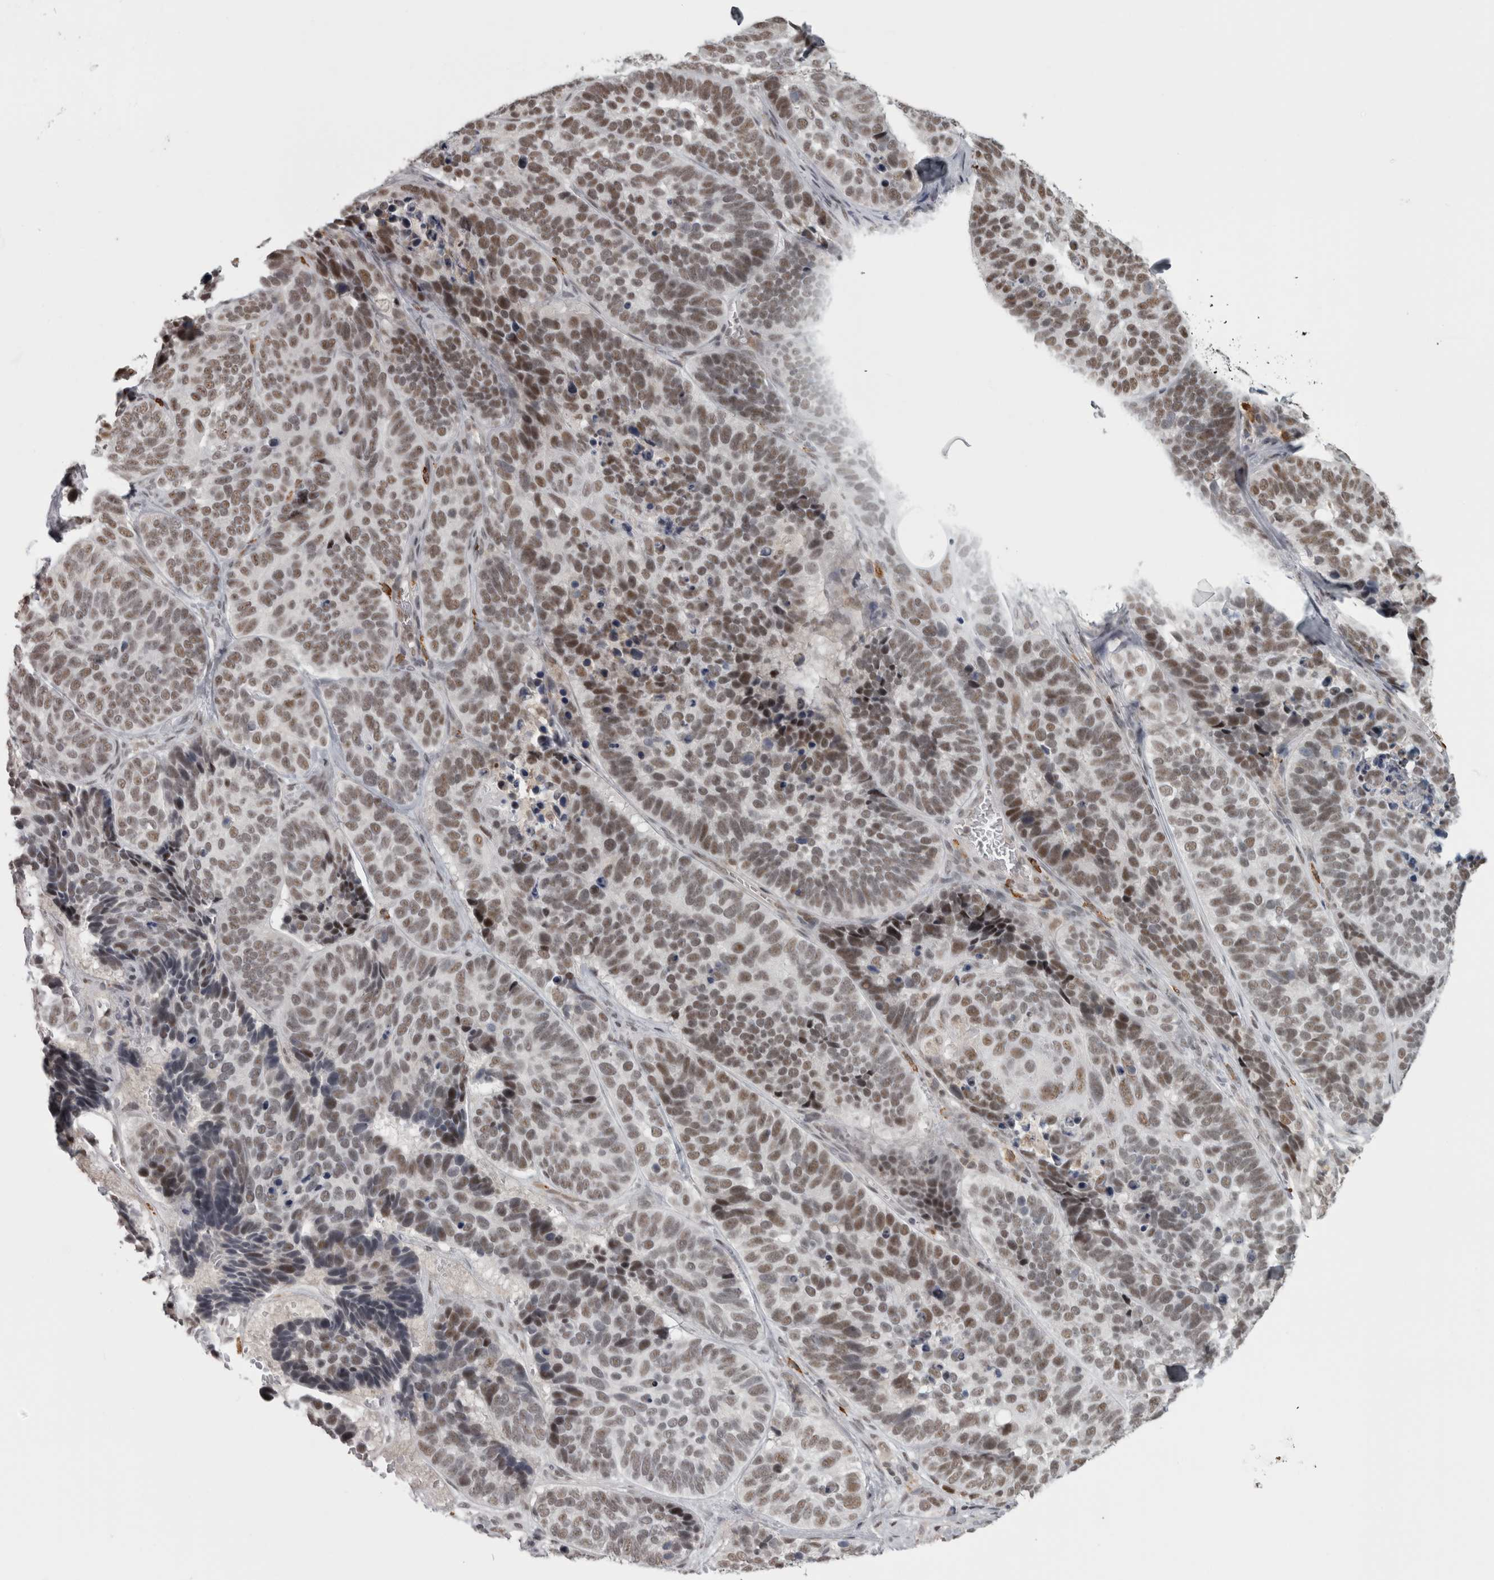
{"staining": {"intensity": "moderate", "quantity": ">75%", "location": "nuclear"}, "tissue": "skin cancer", "cell_type": "Tumor cells", "image_type": "cancer", "snomed": [{"axis": "morphology", "description": "Basal cell carcinoma"}, {"axis": "topography", "description": "Skin"}], "caption": "Skin basal cell carcinoma was stained to show a protein in brown. There is medium levels of moderate nuclear positivity in approximately >75% of tumor cells.", "gene": "MICU3", "patient": {"sex": "male", "age": 62}}